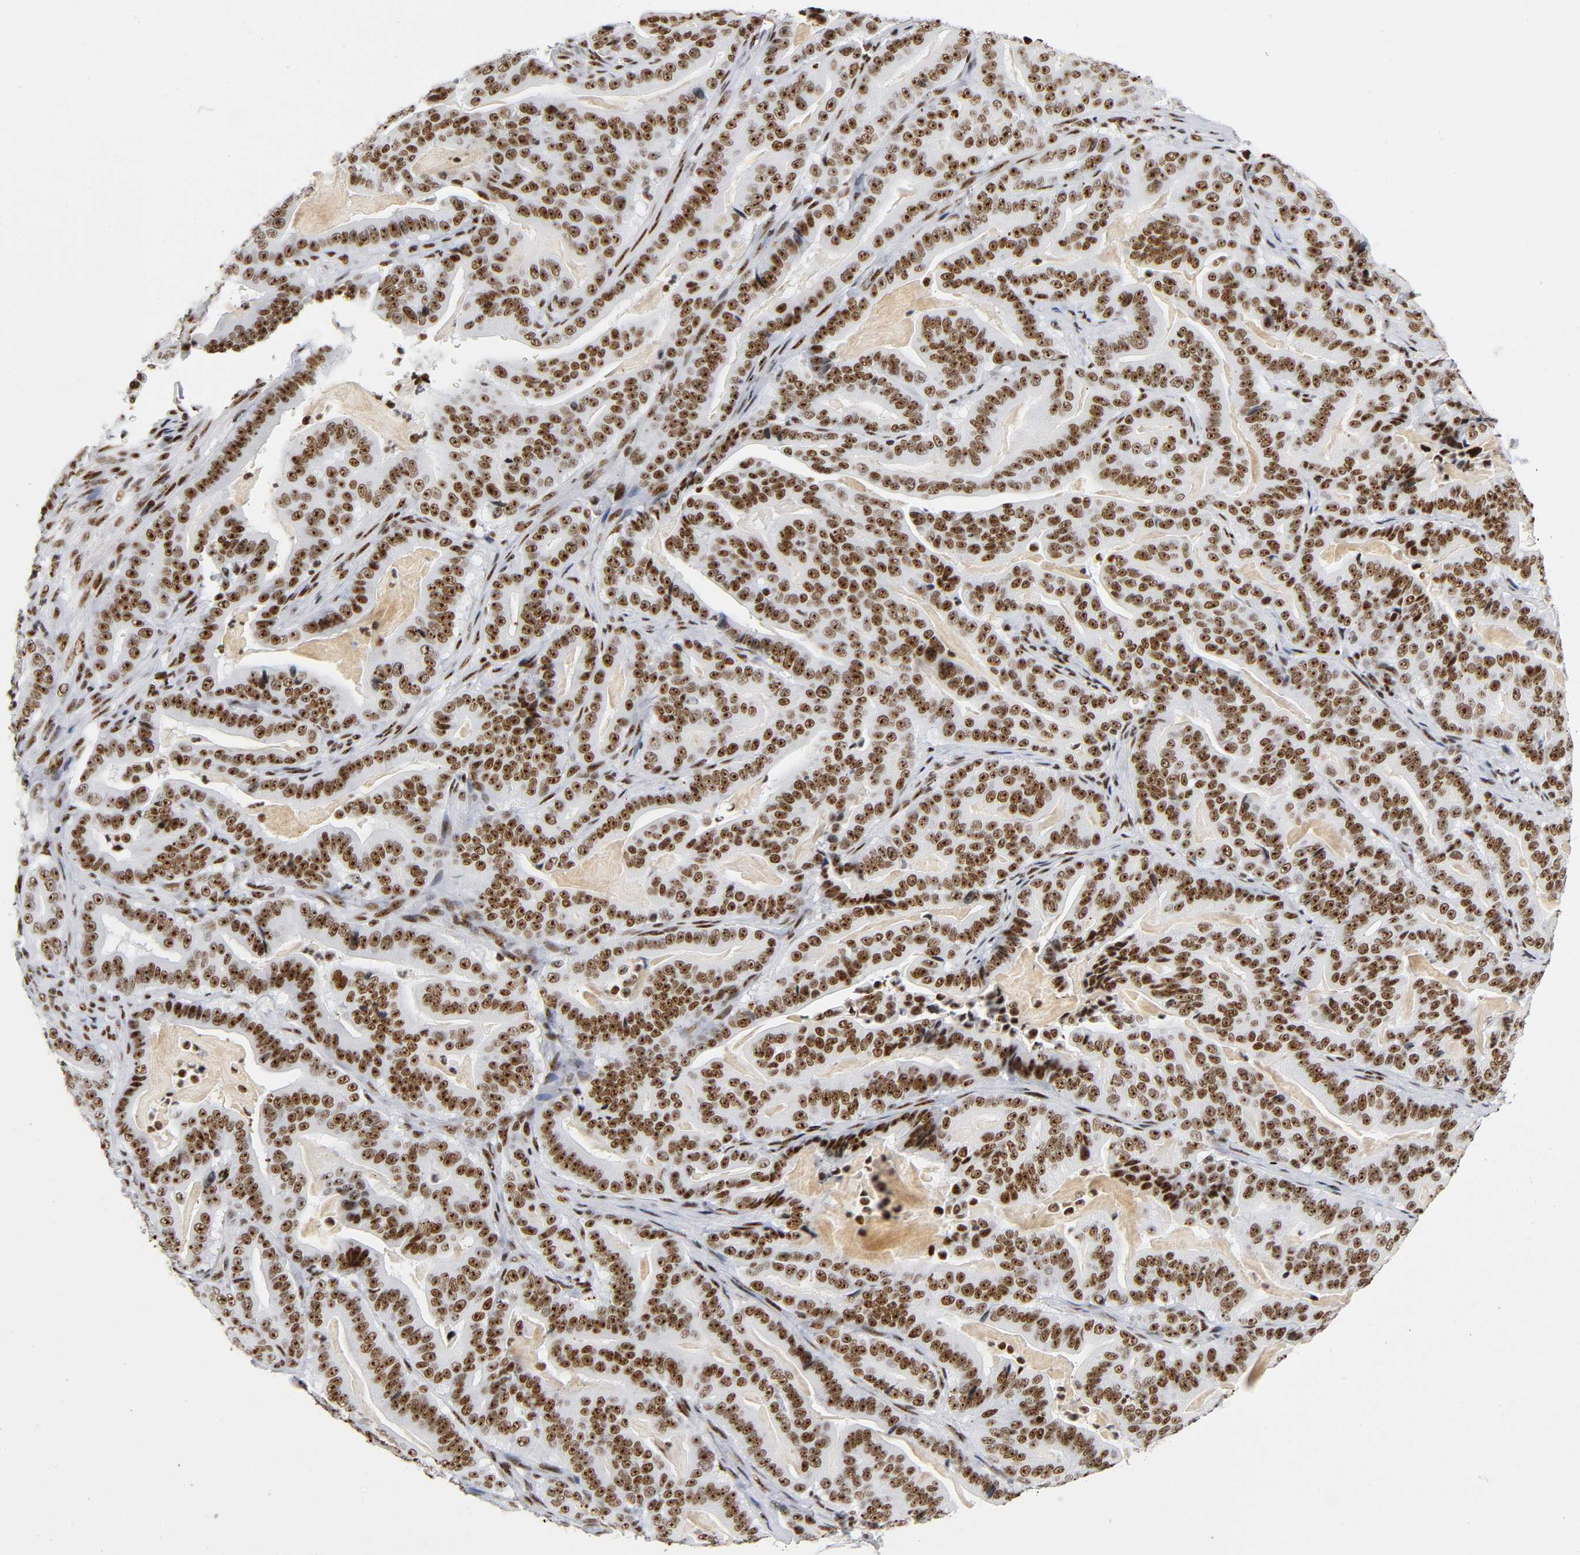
{"staining": {"intensity": "strong", "quantity": ">75%", "location": "nuclear"}, "tissue": "pancreatic cancer", "cell_type": "Tumor cells", "image_type": "cancer", "snomed": [{"axis": "morphology", "description": "Adenocarcinoma, NOS"}, {"axis": "topography", "description": "Pancreas"}], "caption": "Immunohistochemical staining of pancreatic cancer demonstrates high levels of strong nuclear staining in approximately >75% of tumor cells. Using DAB (3,3'-diaminobenzidine) (brown) and hematoxylin (blue) stains, captured at high magnification using brightfield microscopy.", "gene": "UBTF", "patient": {"sex": "male", "age": 63}}